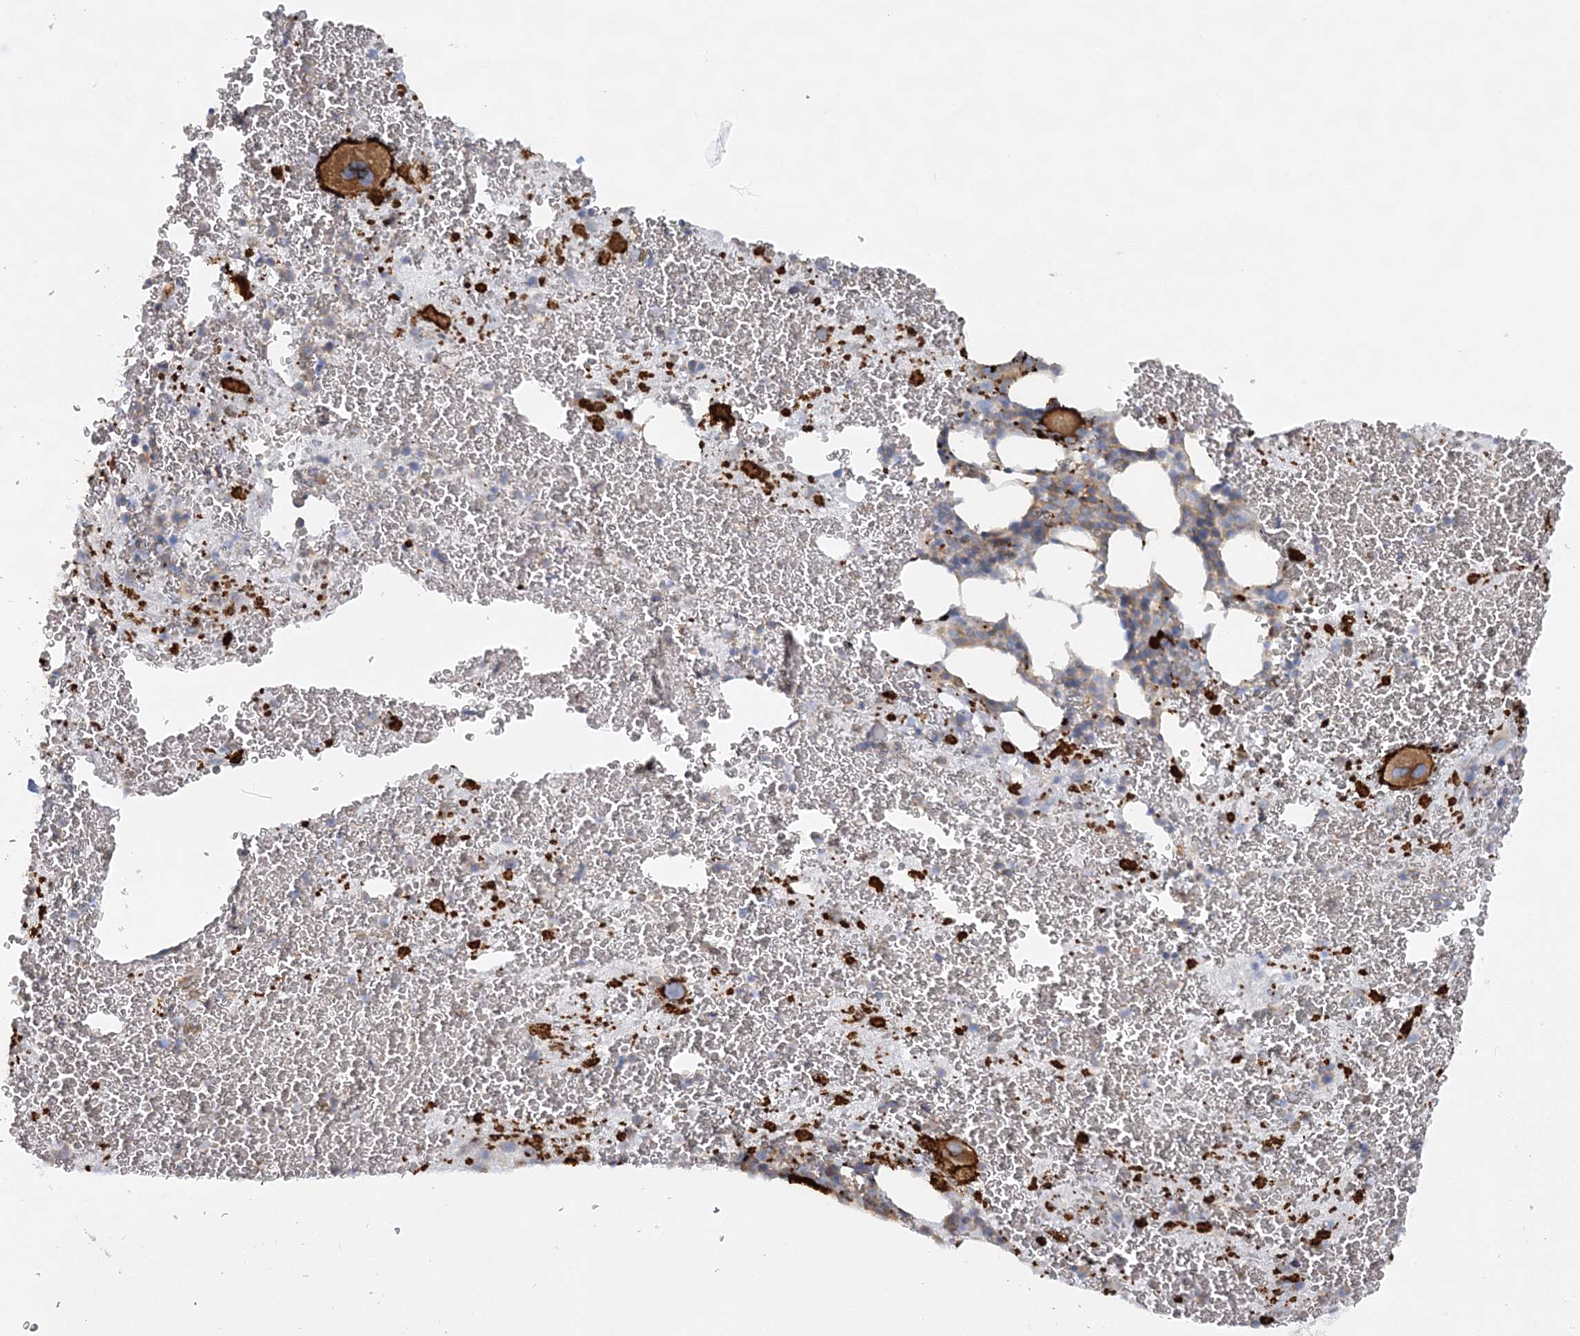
{"staining": {"intensity": "strong", "quantity": "<25%", "location": "cytoplasmic/membranous"}, "tissue": "bone marrow", "cell_type": "Hematopoietic cells", "image_type": "normal", "snomed": [{"axis": "morphology", "description": "Normal tissue, NOS"}, {"axis": "topography", "description": "Bone marrow"}], "caption": "Human bone marrow stained for a protein (brown) demonstrates strong cytoplasmic/membranous positive staining in about <25% of hematopoietic cells.", "gene": "CUEDC2", "patient": {"sex": "male", "age": 36}}